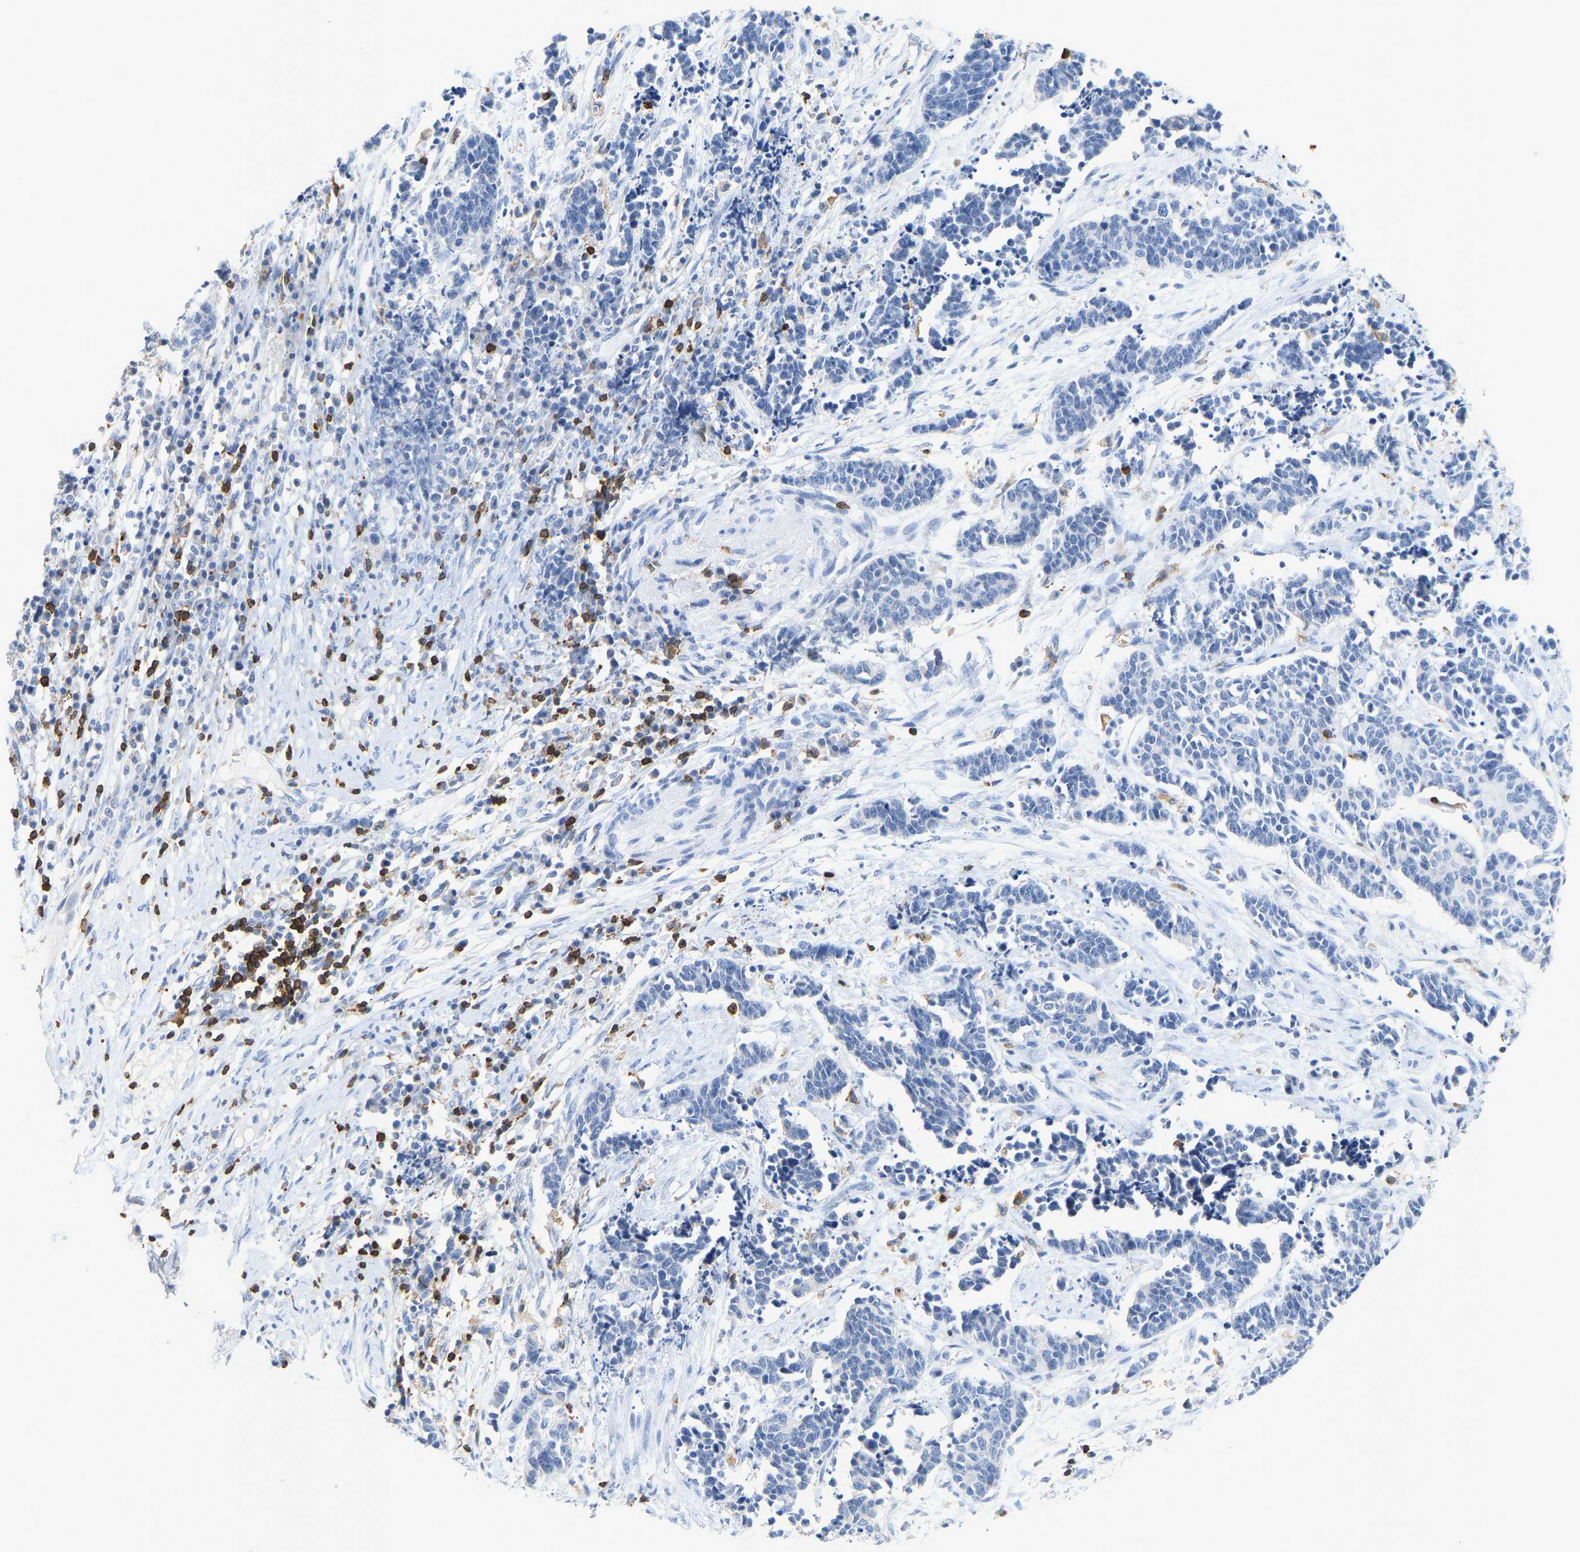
{"staining": {"intensity": "negative", "quantity": "none", "location": "none"}, "tissue": "cervical cancer", "cell_type": "Tumor cells", "image_type": "cancer", "snomed": [{"axis": "morphology", "description": "Squamous cell carcinoma, NOS"}, {"axis": "topography", "description": "Cervix"}], "caption": "This photomicrograph is of squamous cell carcinoma (cervical) stained with immunohistochemistry (IHC) to label a protein in brown with the nuclei are counter-stained blue. There is no positivity in tumor cells.", "gene": "EVL", "patient": {"sex": "female", "age": 35}}